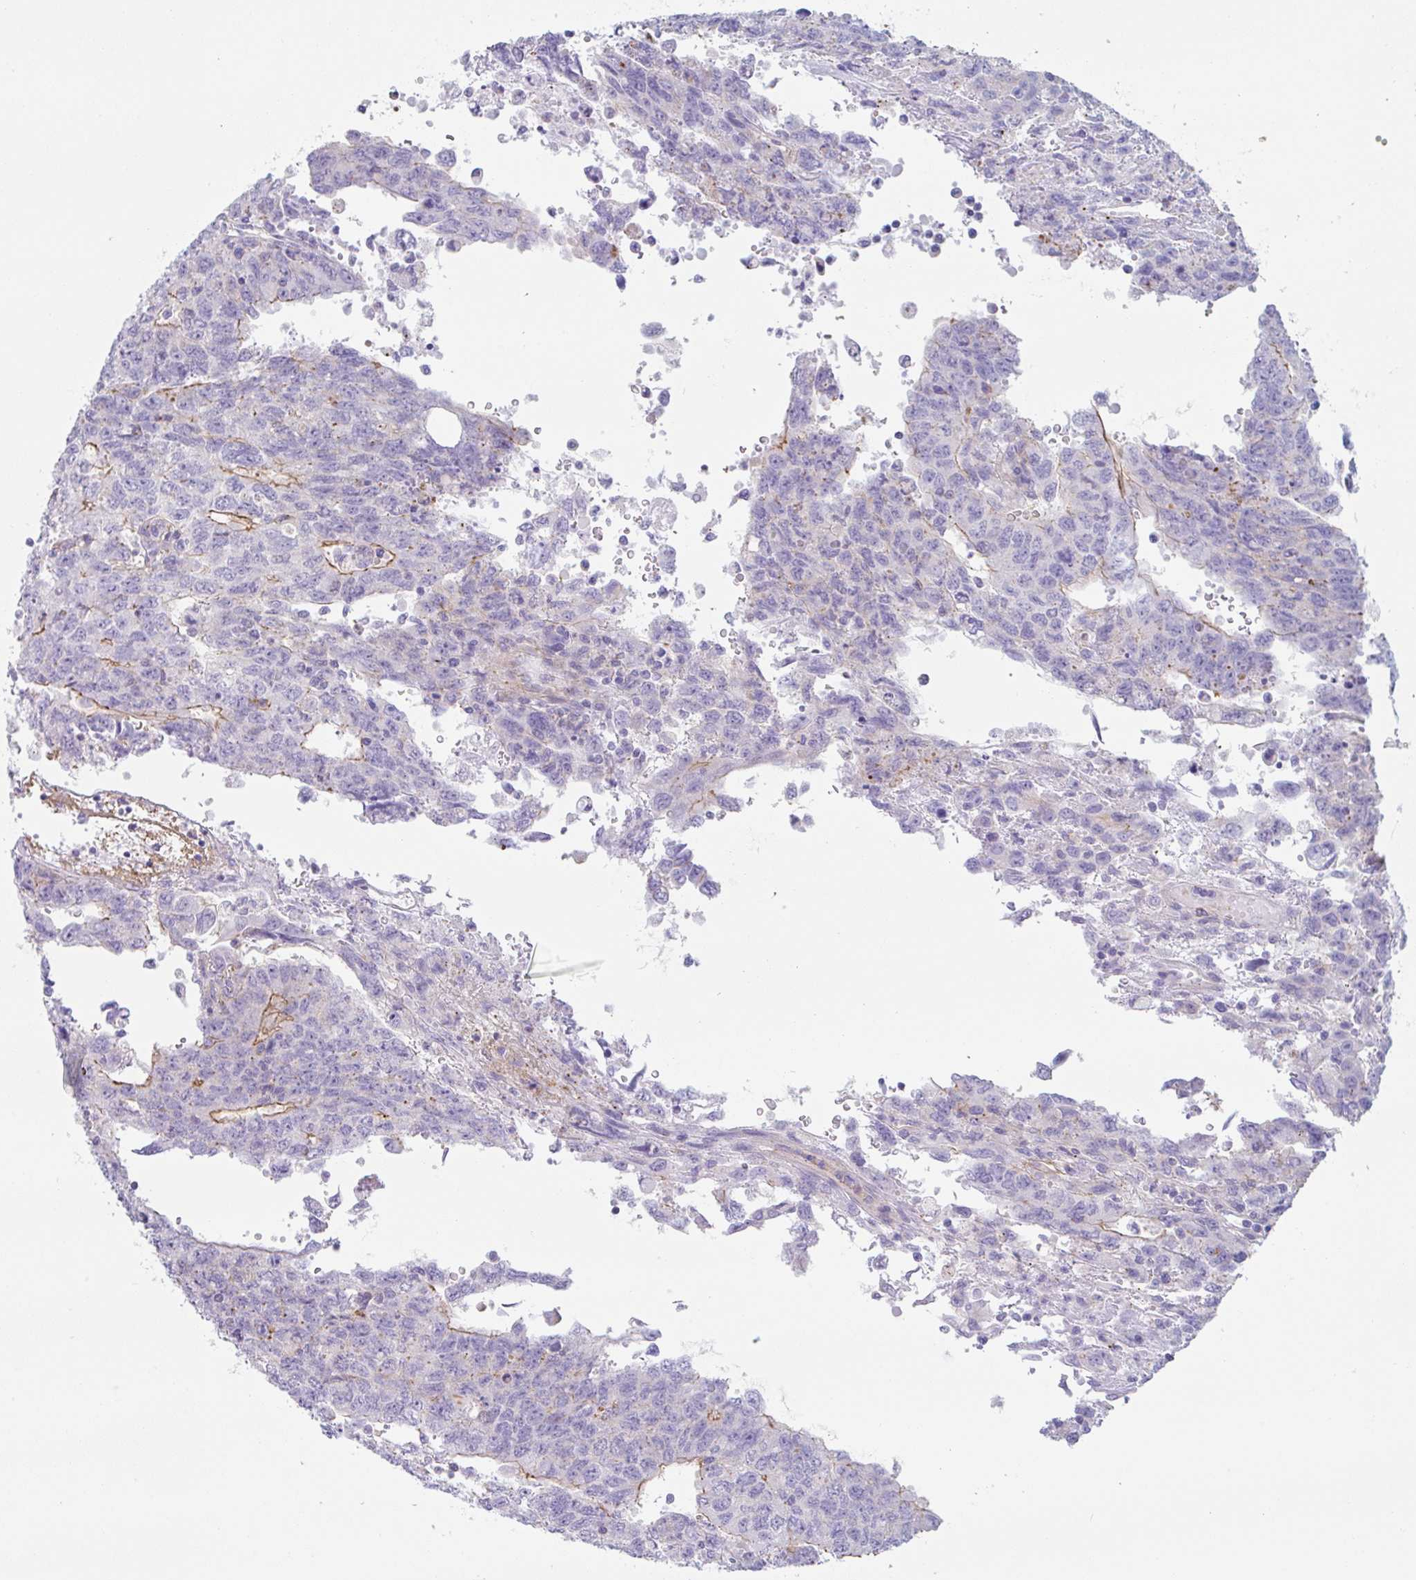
{"staining": {"intensity": "moderate", "quantity": "<25%", "location": "cytoplasmic/membranous"}, "tissue": "testis cancer", "cell_type": "Tumor cells", "image_type": "cancer", "snomed": [{"axis": "morphology", "description": "Carcinoma, Embryonal, NOS"}, {"axis": "topography", "description": "Testis"}], "caption": "Testis cancer stained with a protein marker reveals moderate staining in tumor cells.", "gene": "LENG9", "patient": {"sex": "male", "age": 34}}